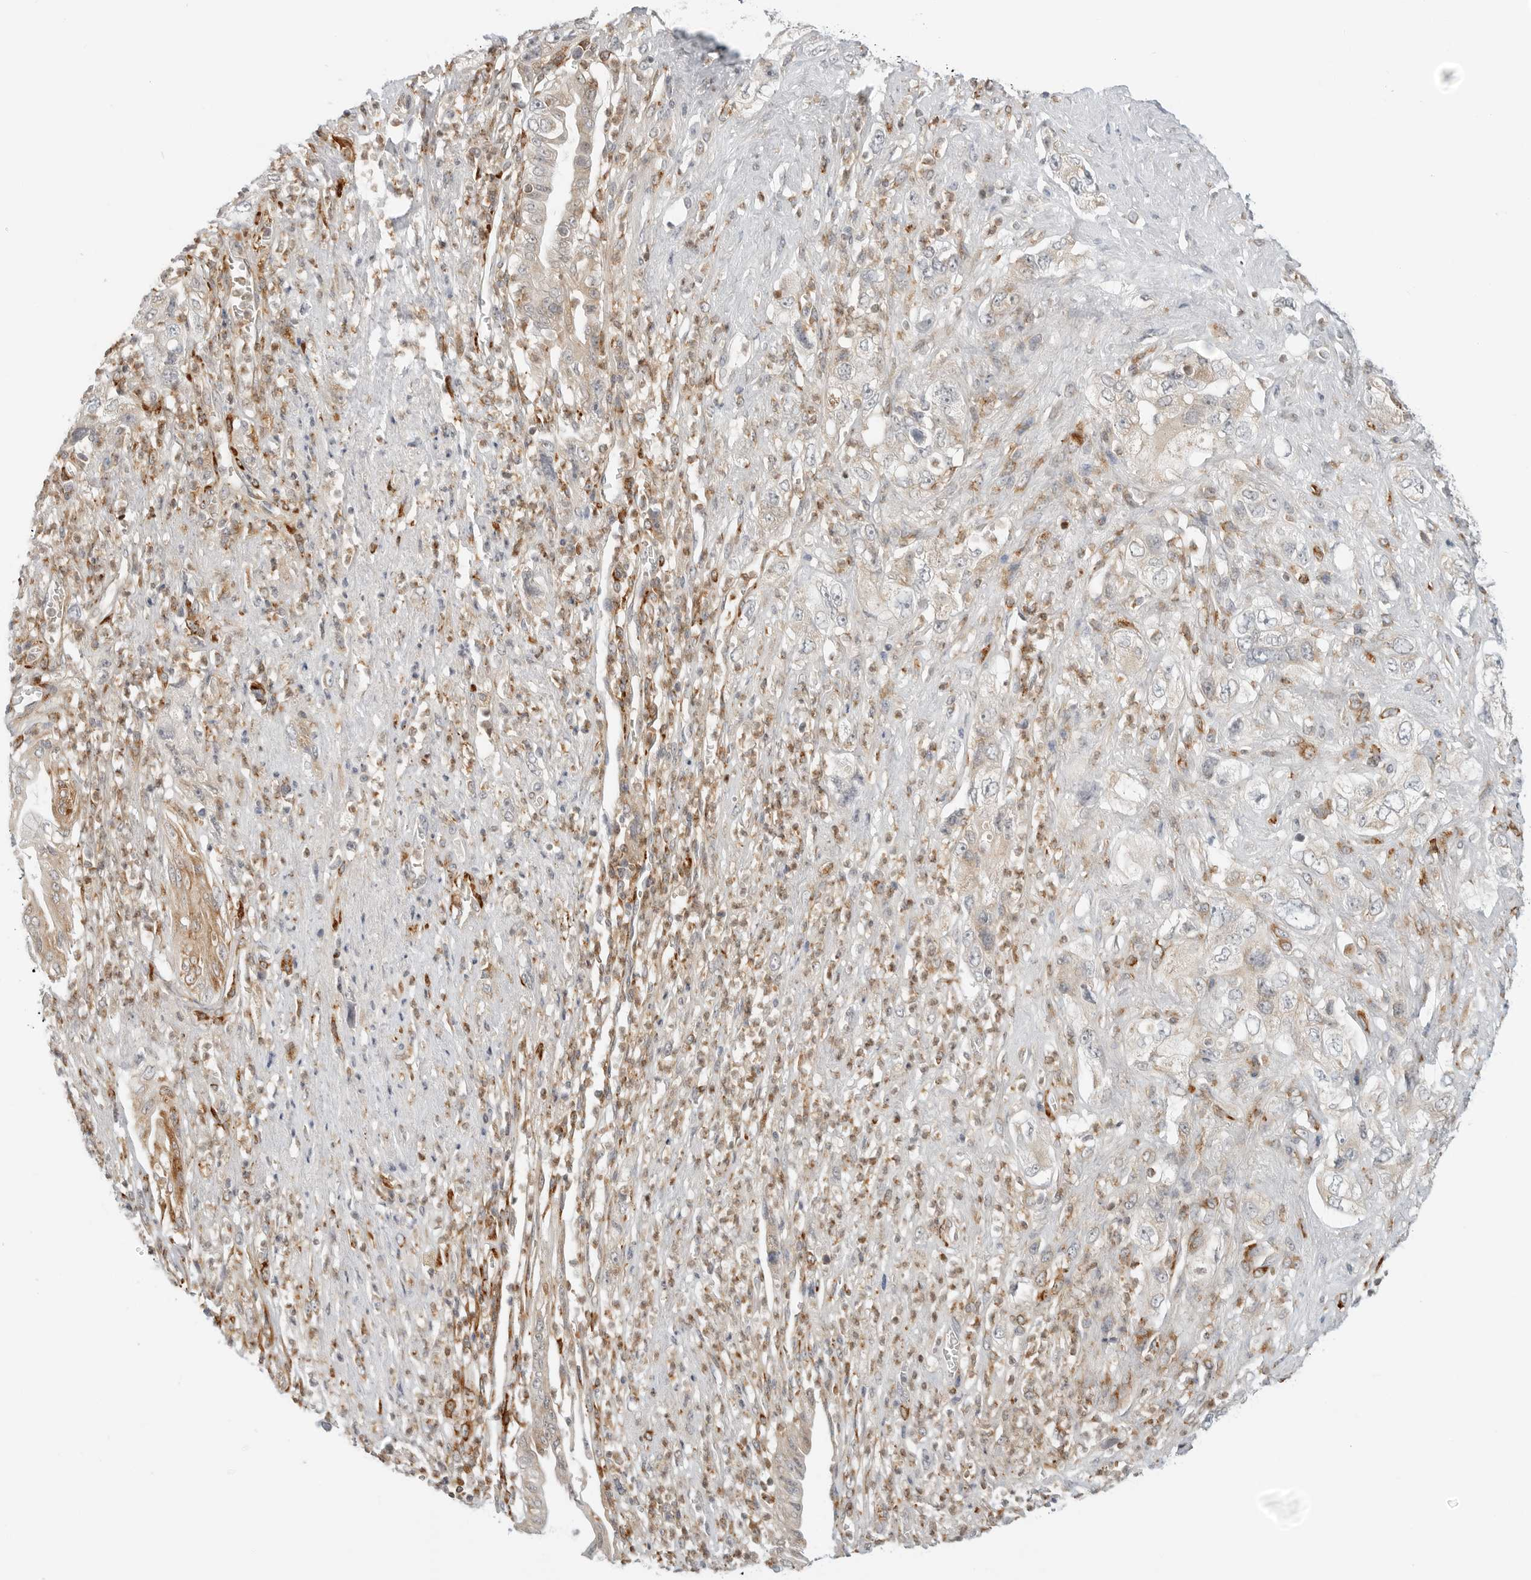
{"staining": {"intensity": "weak", "quantity": "25%-75%", "location": "cytoplasmic/membranous"}, "tissue": "pancreatic cancer", "cell_type": "Tumor cells", "image_type": "cancer", "snomed": [{"axis": "morphology", "description": "Adenocarcinoma, NOS"}, {"axis": "topography", "description": "Pancreas"}], "caption": "Weak cytoplasmic/membranous expression is seen in about 25%-75% of tumor cells in pancreatic cancer (adenocarcinoma).", "gene": "C1QTNF1", "patient": {"sex": "female", "age": 73}}